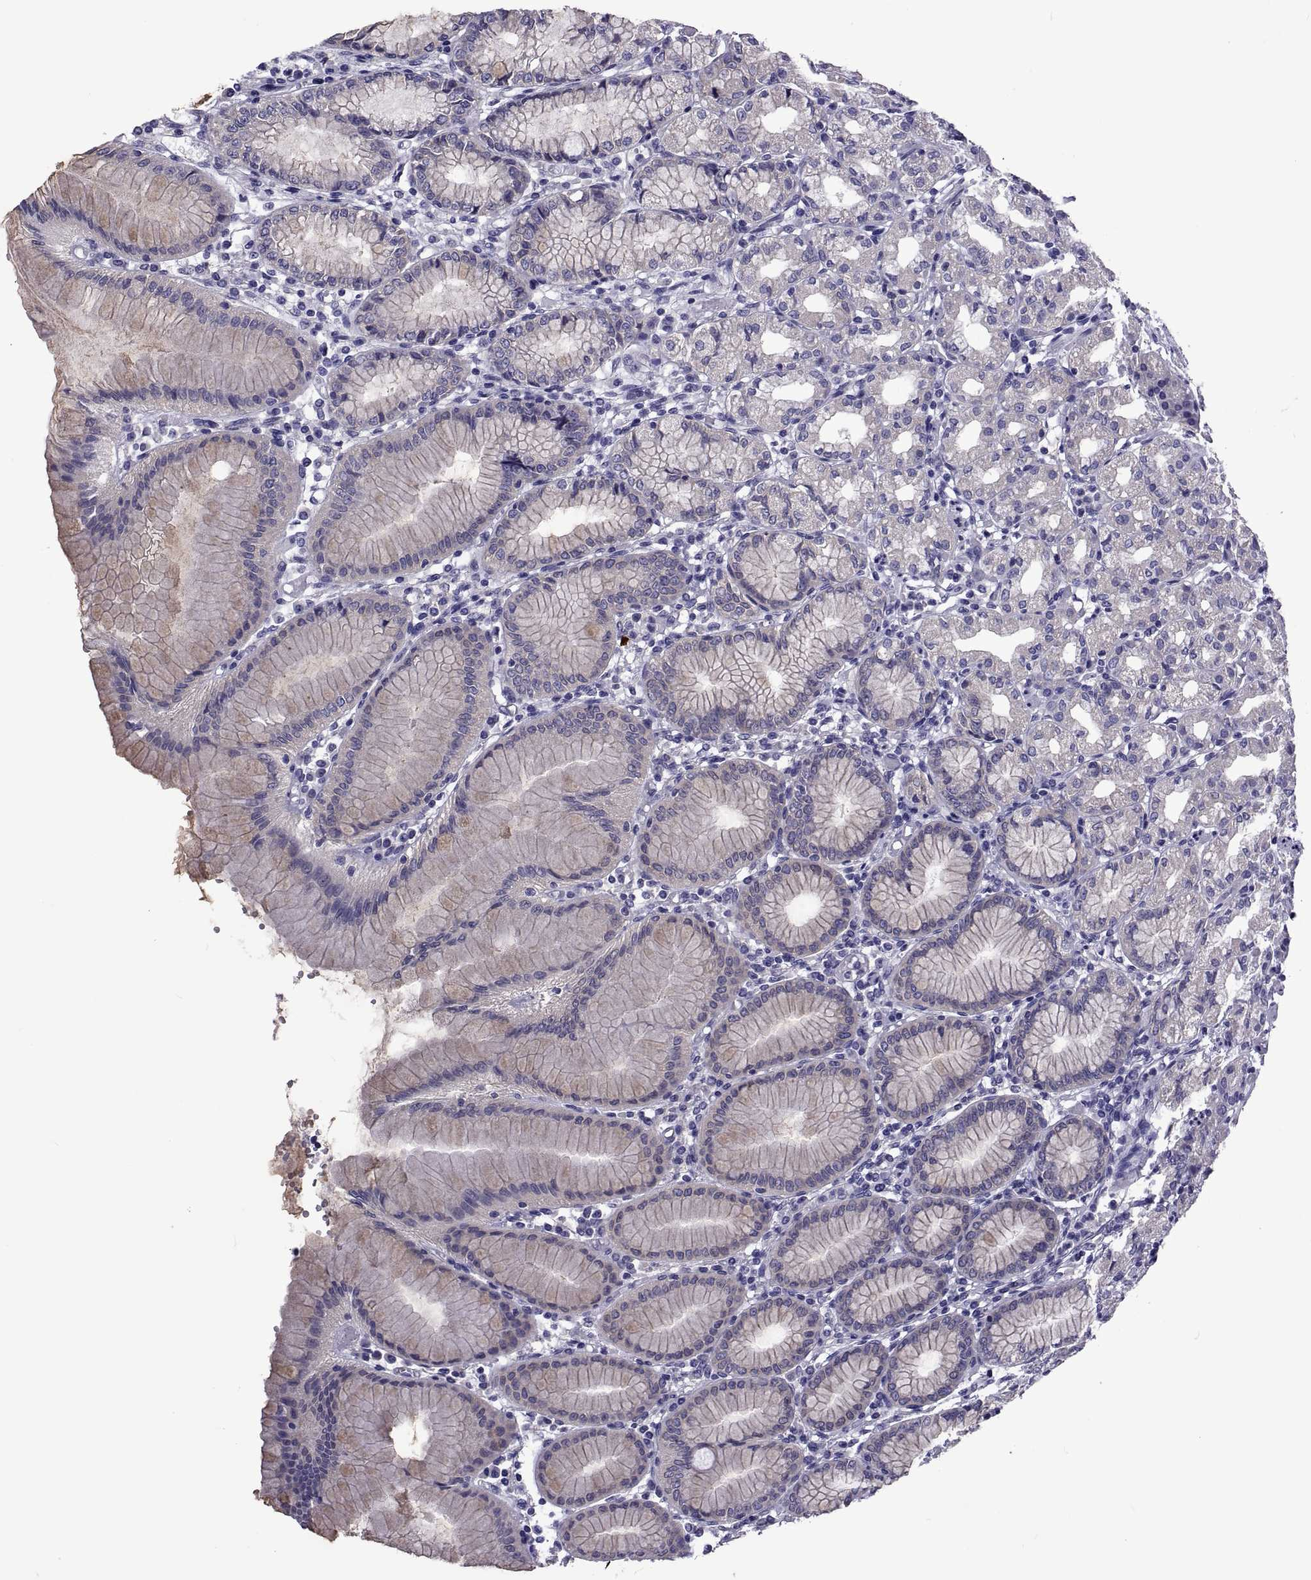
{"staining": {"intensity": "negative", "quantity": "none", "location": "none"}, "tissue": "stomach", "cell_type": "Glandular cells", "image_type": "normal", "snomed": [{"axis": "morphology", "description": "Normal tissue, NOS"}, {"axis": "topography", "description": "Skeletal muscle"}, {"axis": "topography", "description": "Stomach"}], "caption": "Glandular cells show no significant positivity in unremarkable stomach. The staining is performed using DAB brown chromogen with nuclei counter-stained in using hematoxylin.", "gene": "TMC3", "patient": {"sex": "female", "age": 57}}